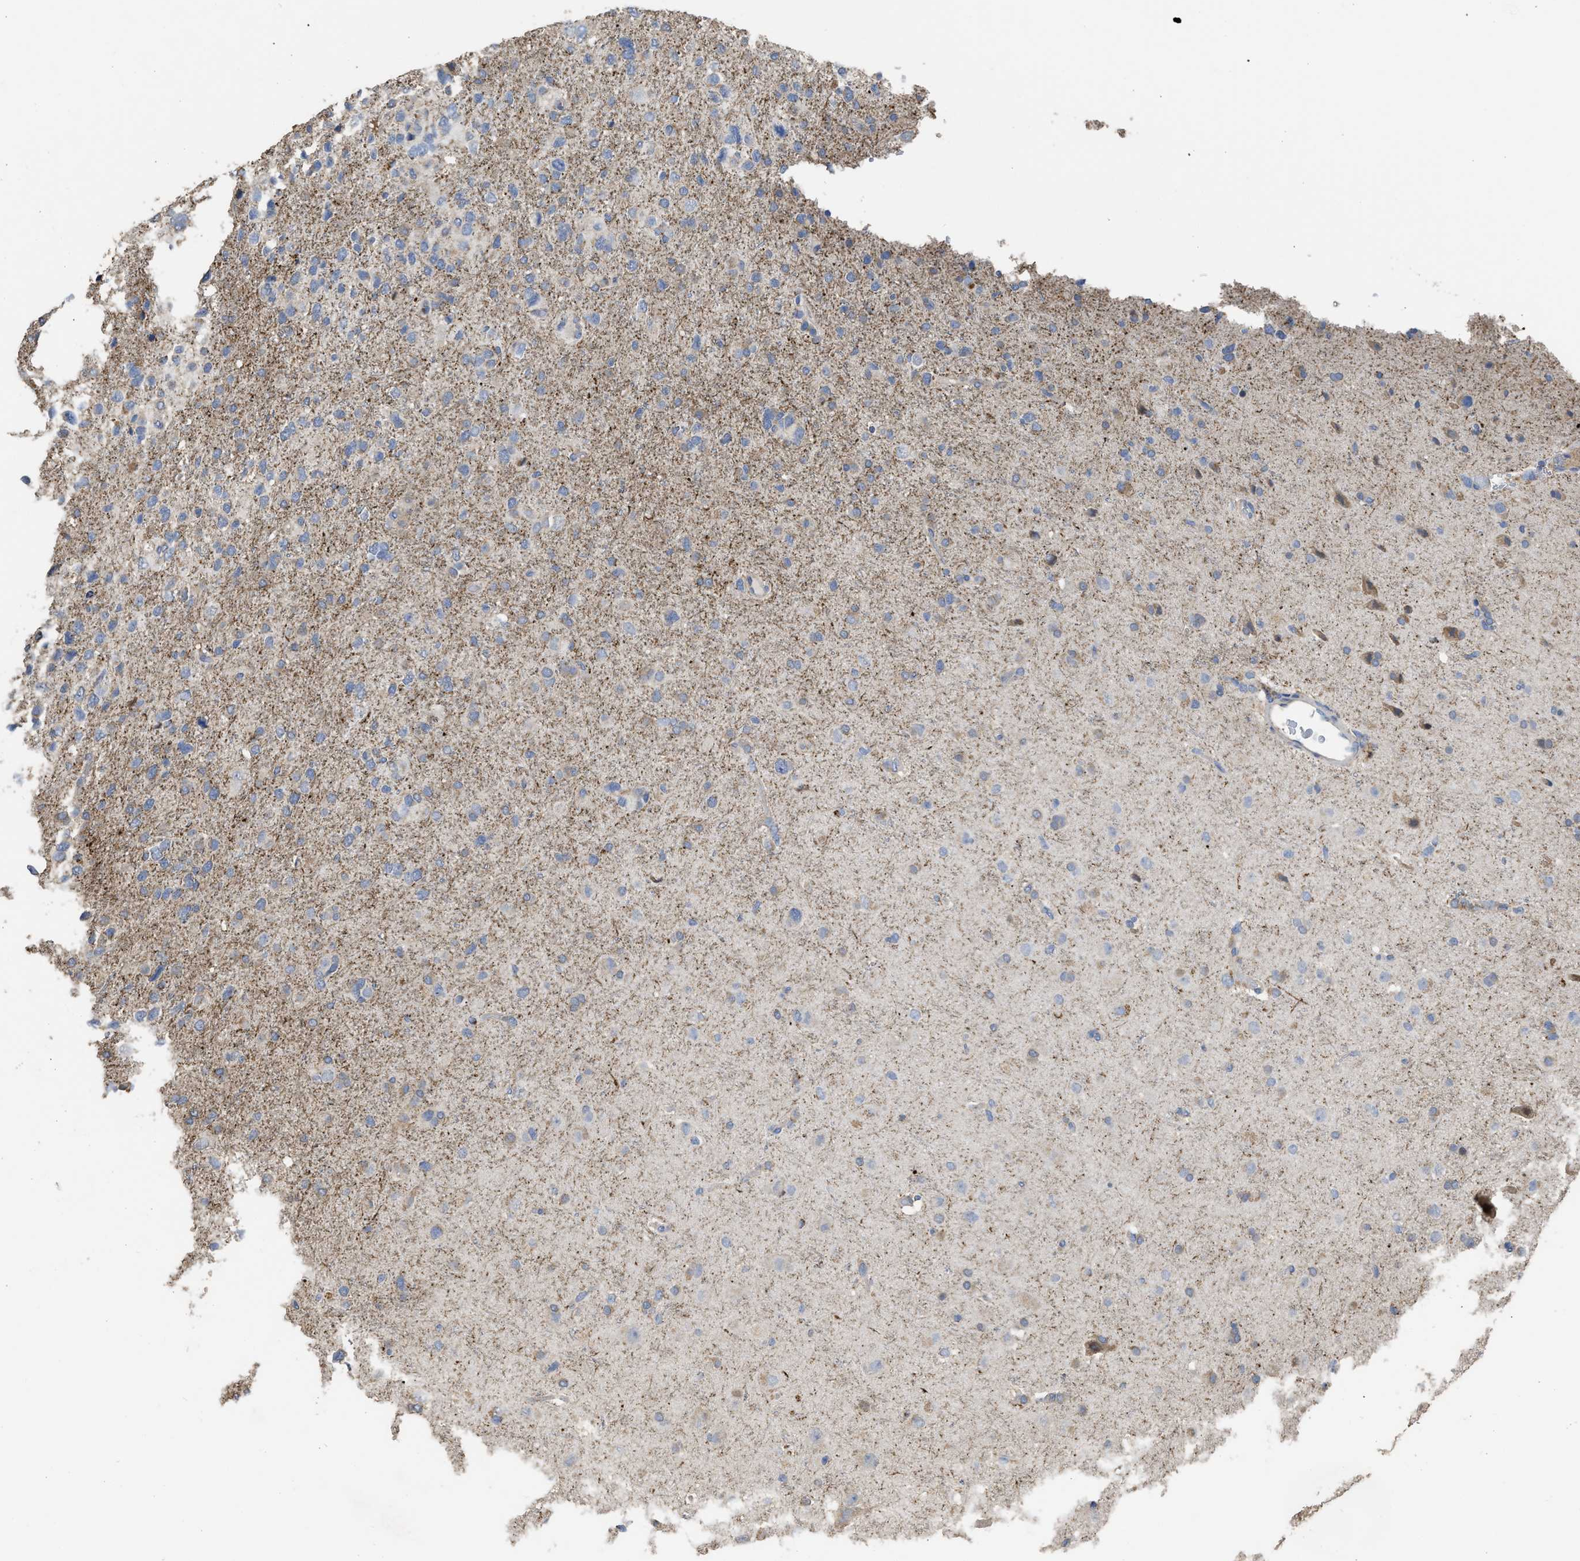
{"staining": {"intensity": "negative", "quantity": "none", "location": "none"}, "tissue": "glioma", "cell_type": "Tumor cells", "image_type": "cancer", "snomed": [{"axis": "morphology", "description": "Glioma, malignant, High grade"}, {"axis": "topography", "description": "Brain"}], "caption": "High power microscopy photomicrograph of an IHC photomicrograph of glioma, revealing no significant expression in tumor cells.", "gene": "AK2", "patient": {"sex": "female", "age": 58}}